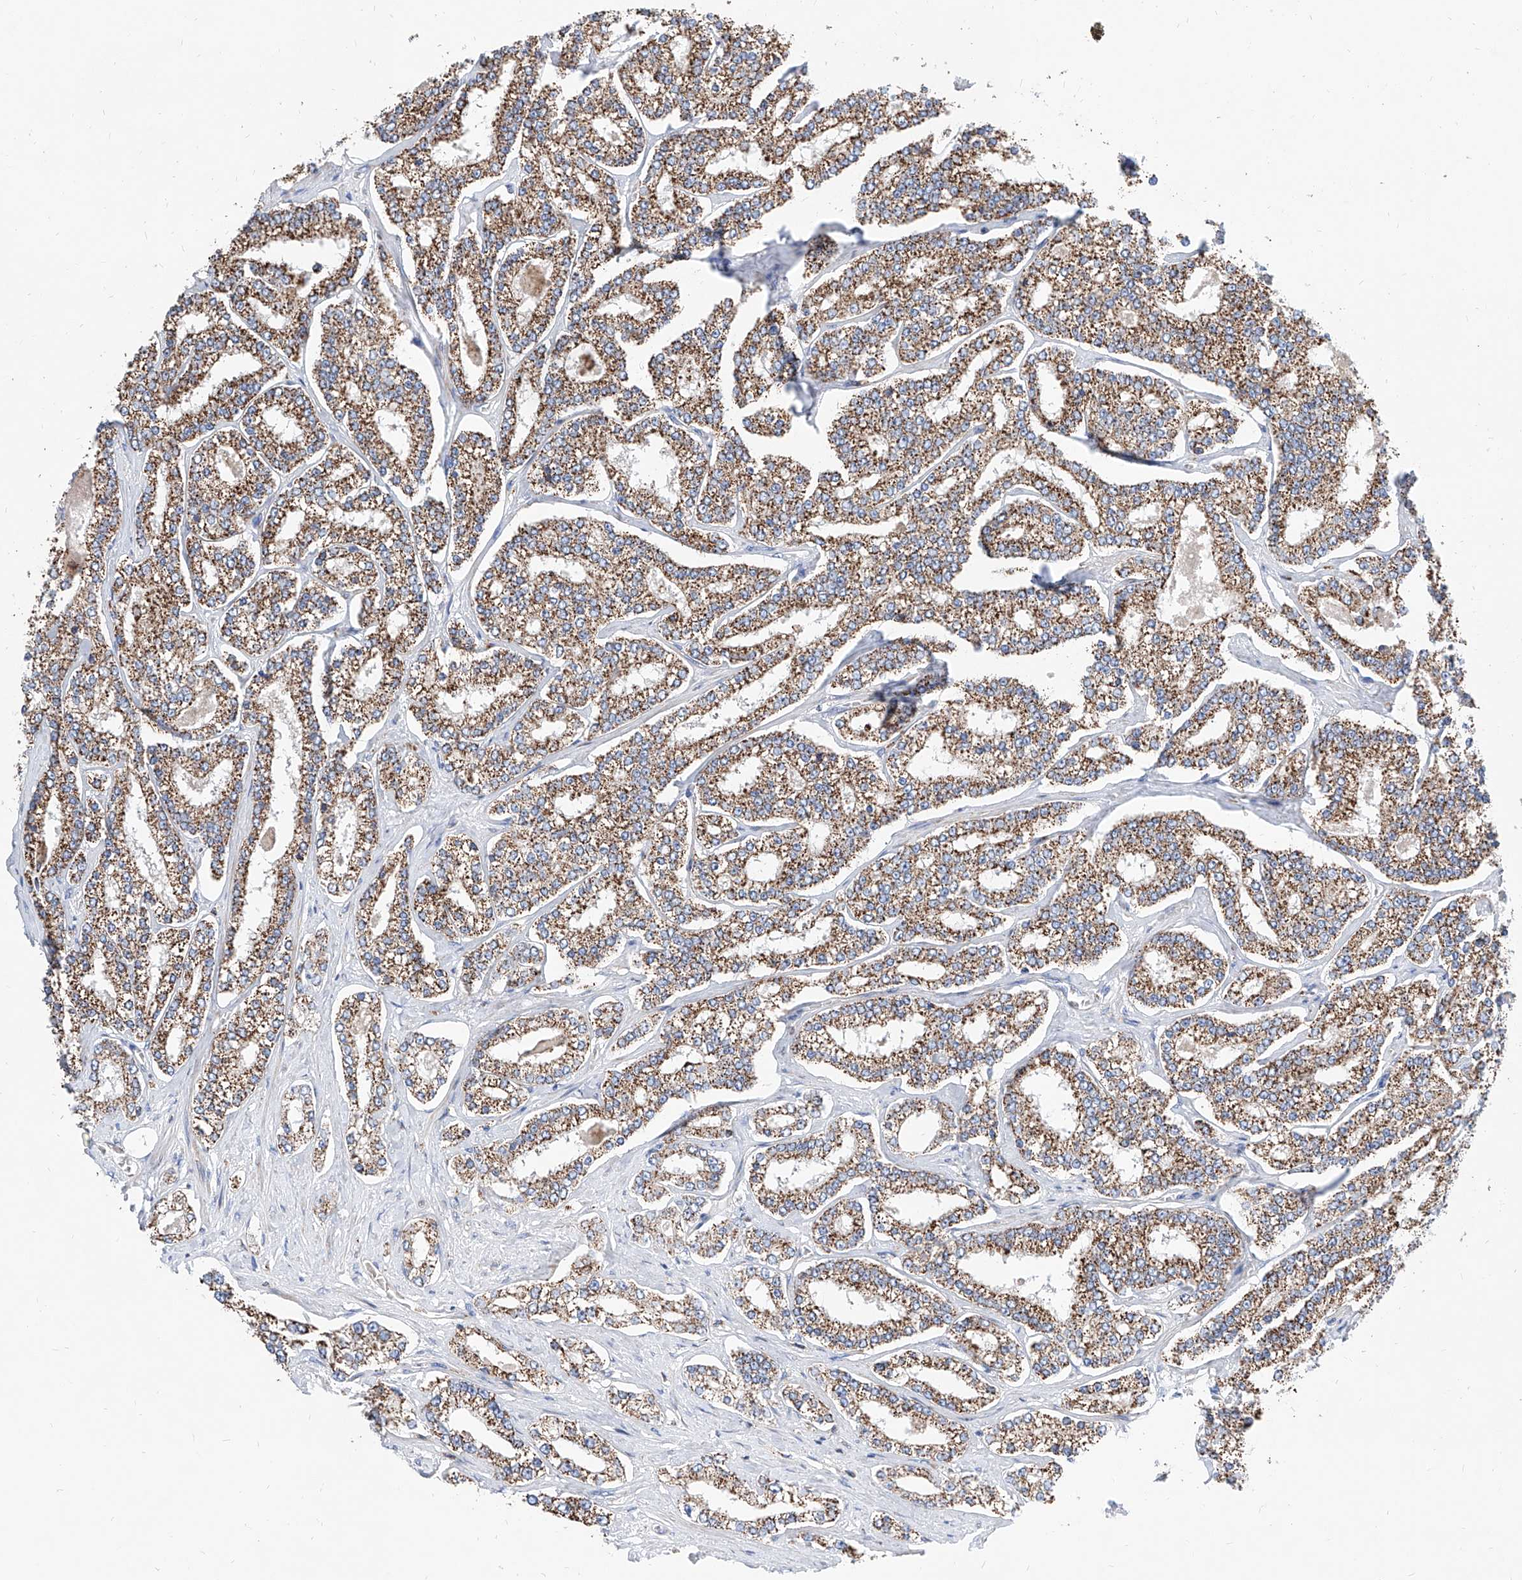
{"staining": {"intensity": "moderate", "quantity": ">75%", "location": "cytoplasmic/membranous"}, "tissue": "prostate cancer", "cell_type": "Tumor cells", "image_type": "cancer", "snomed": [{"axis": "morphology", "description": "Normal tissue, NOS"}, {"axis": "morphology", "description": "Adenocarcinoma, High grade"}, {"axis": "topography", "description": "Prostate"}], "caption": "Prostate cancer (adenocarcinoma (high-grade)) tissue displays moderate cytoplasmic/membranous staining in about >75% of tumor cells", "gene": "CPNE5", "patient": {"sex": "male", "age": 83}}